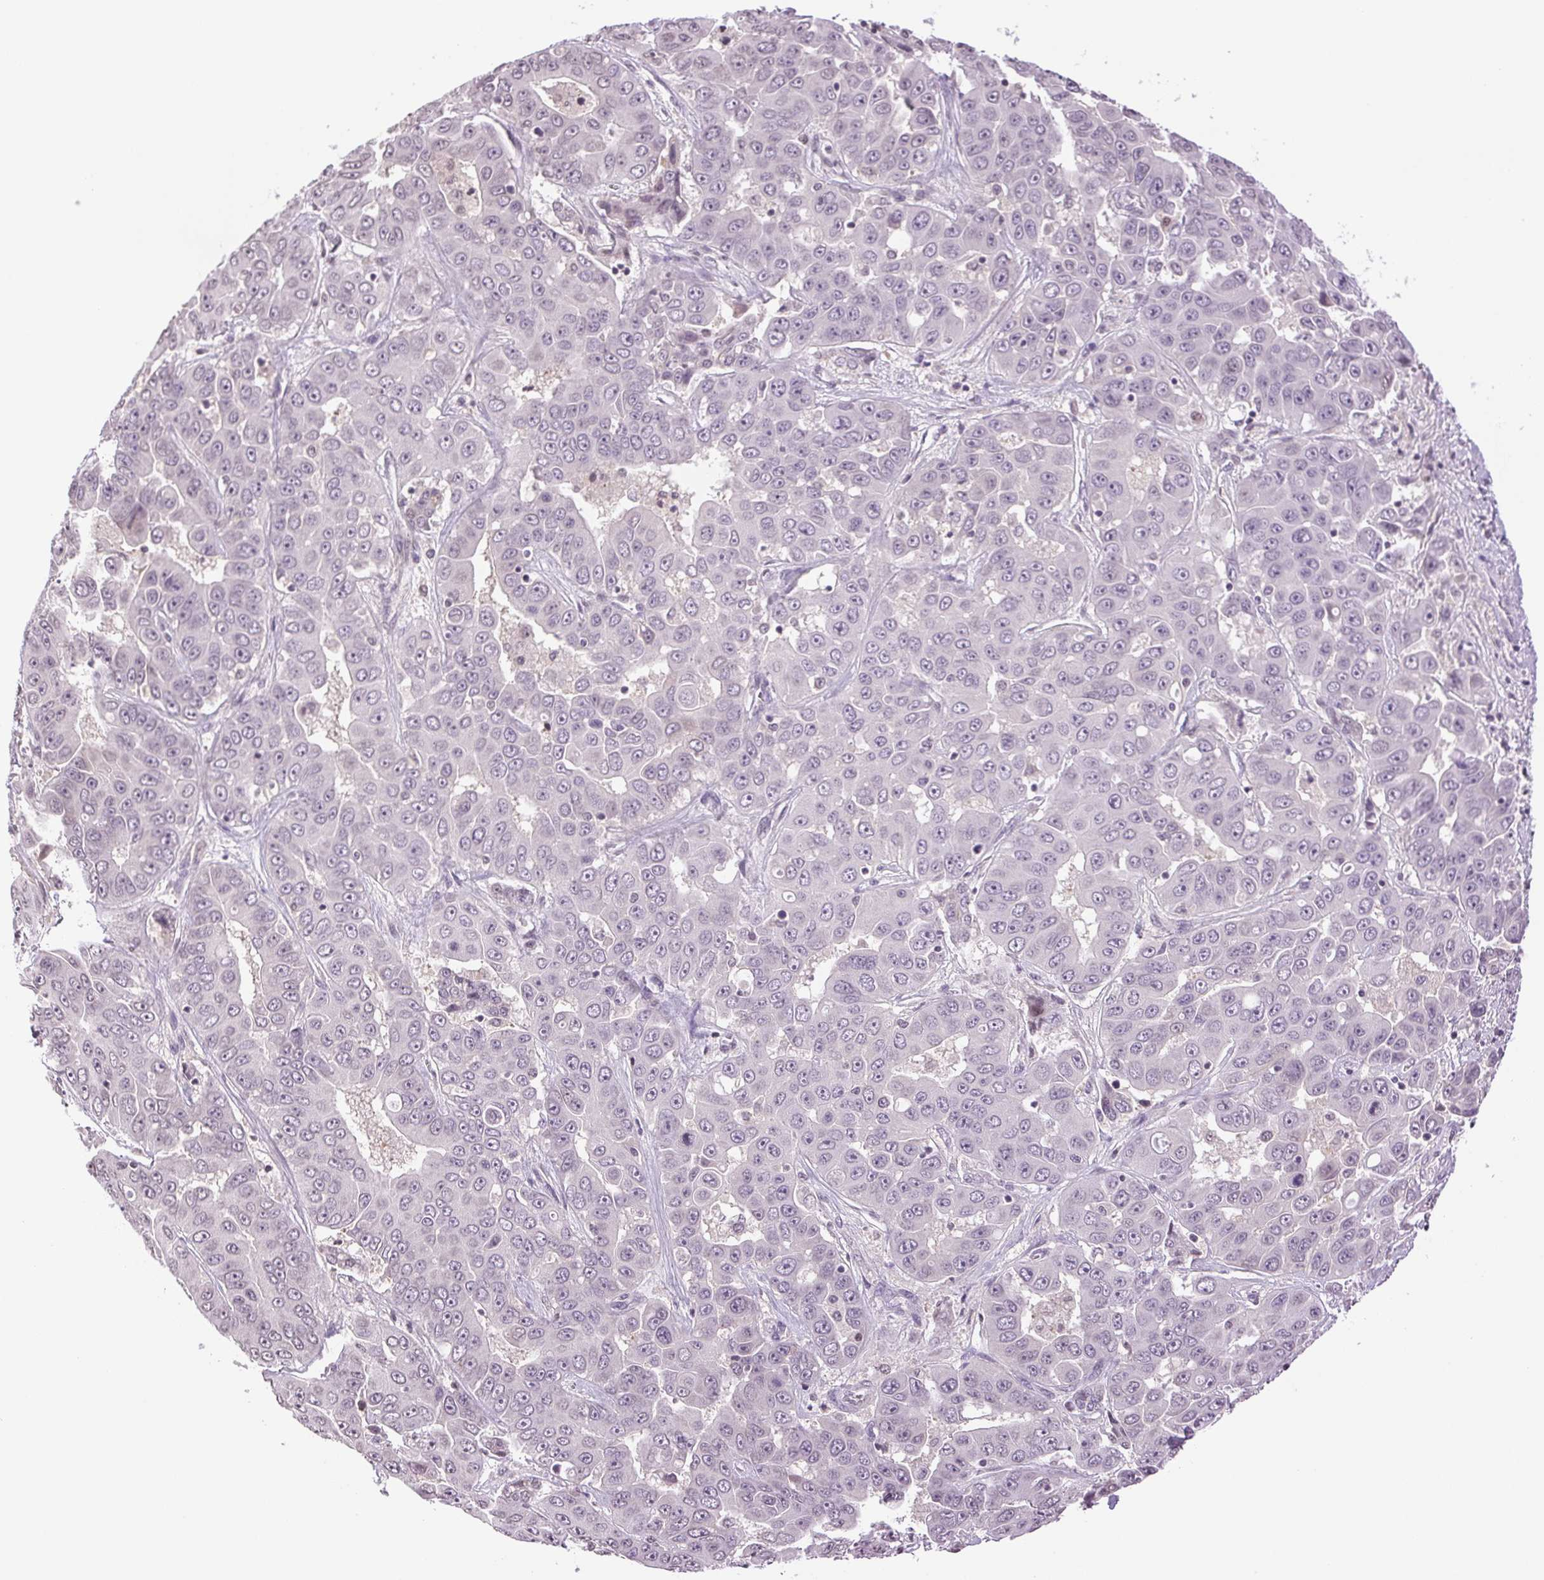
{"staining": {"intensity": "negative", "quantity": "none", "location": "none"}, "tissue": "liver cancer", "cell_type": "Tumor cells", "image_type": "cancer", "snomed": [{"axis": "morphology", "description": "Cholangiocarcinoma"}, {"axis": "topography", "description": "Liver"}], "caption": "High magnification brightfield microscopy of cholangiocarcinoma (liver) stained with DAB (brown) and counterstained with hematoxylin (blue): tumor cells show no significant positivity.", "gene": "TNNT3", "patient": {"sex": "female", "age": 52}}